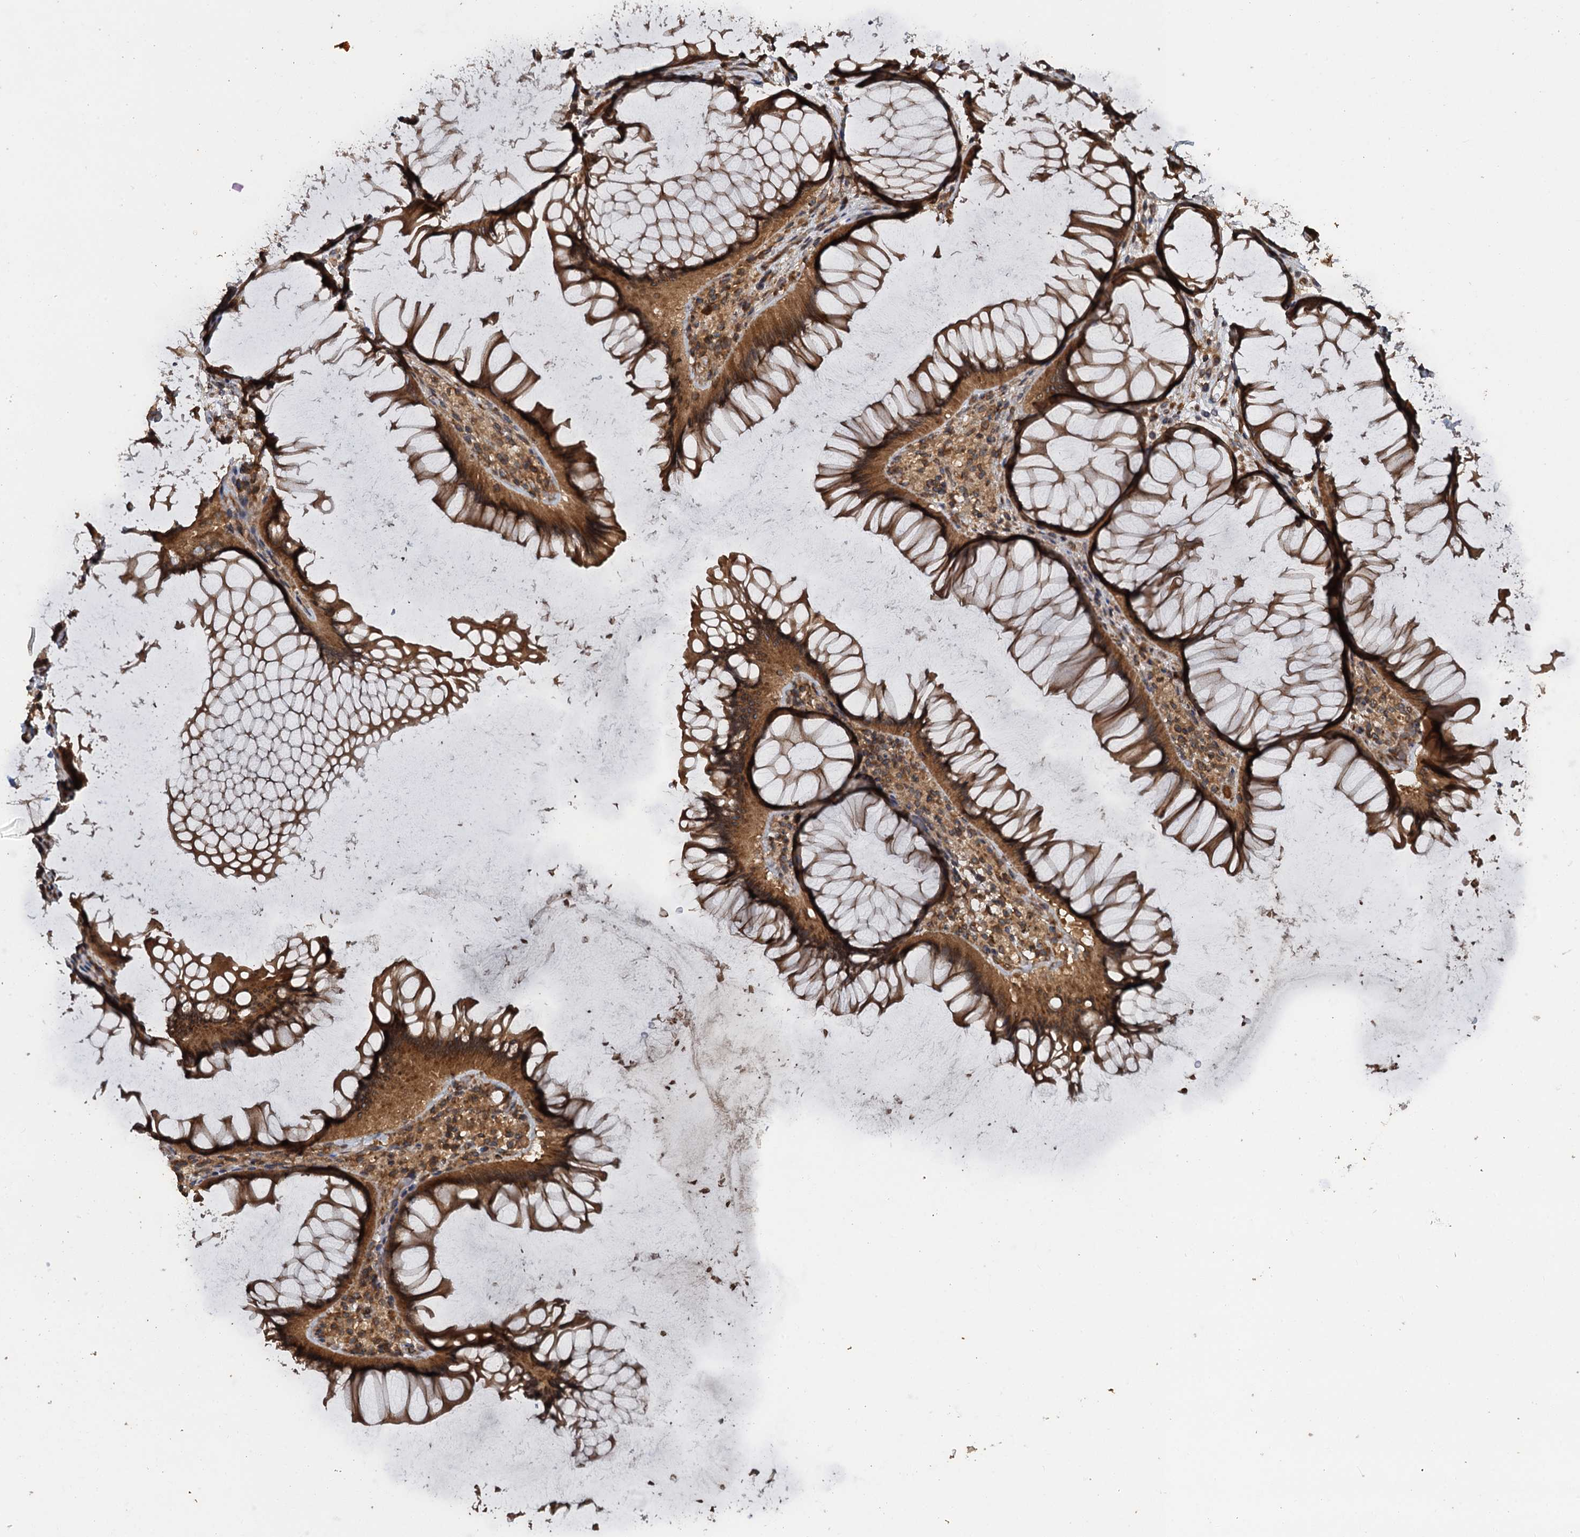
{"staining": {"intensity": "moderate", "quantity": ">75%", "location": "cytoplasmic/membranous"}, "tissue": "colon", "cell_type": "Endothelial cells", "image_type": "normal", "snomed": [{"axis": "morphology", "description": "Normal tissue, NOS"}, {"axis": "topography", "description": "Colon"}], "caption": "Immunohistochemistry (IHC) (DAB (3,3'-diaminobenzidine)) staining of normal colon shows moderate cytoplasmic/membranous protein expression in approximately >75% of endothelial cells.", "gene": "GLE1", "patient": {"sex": "female", "age": 82}}